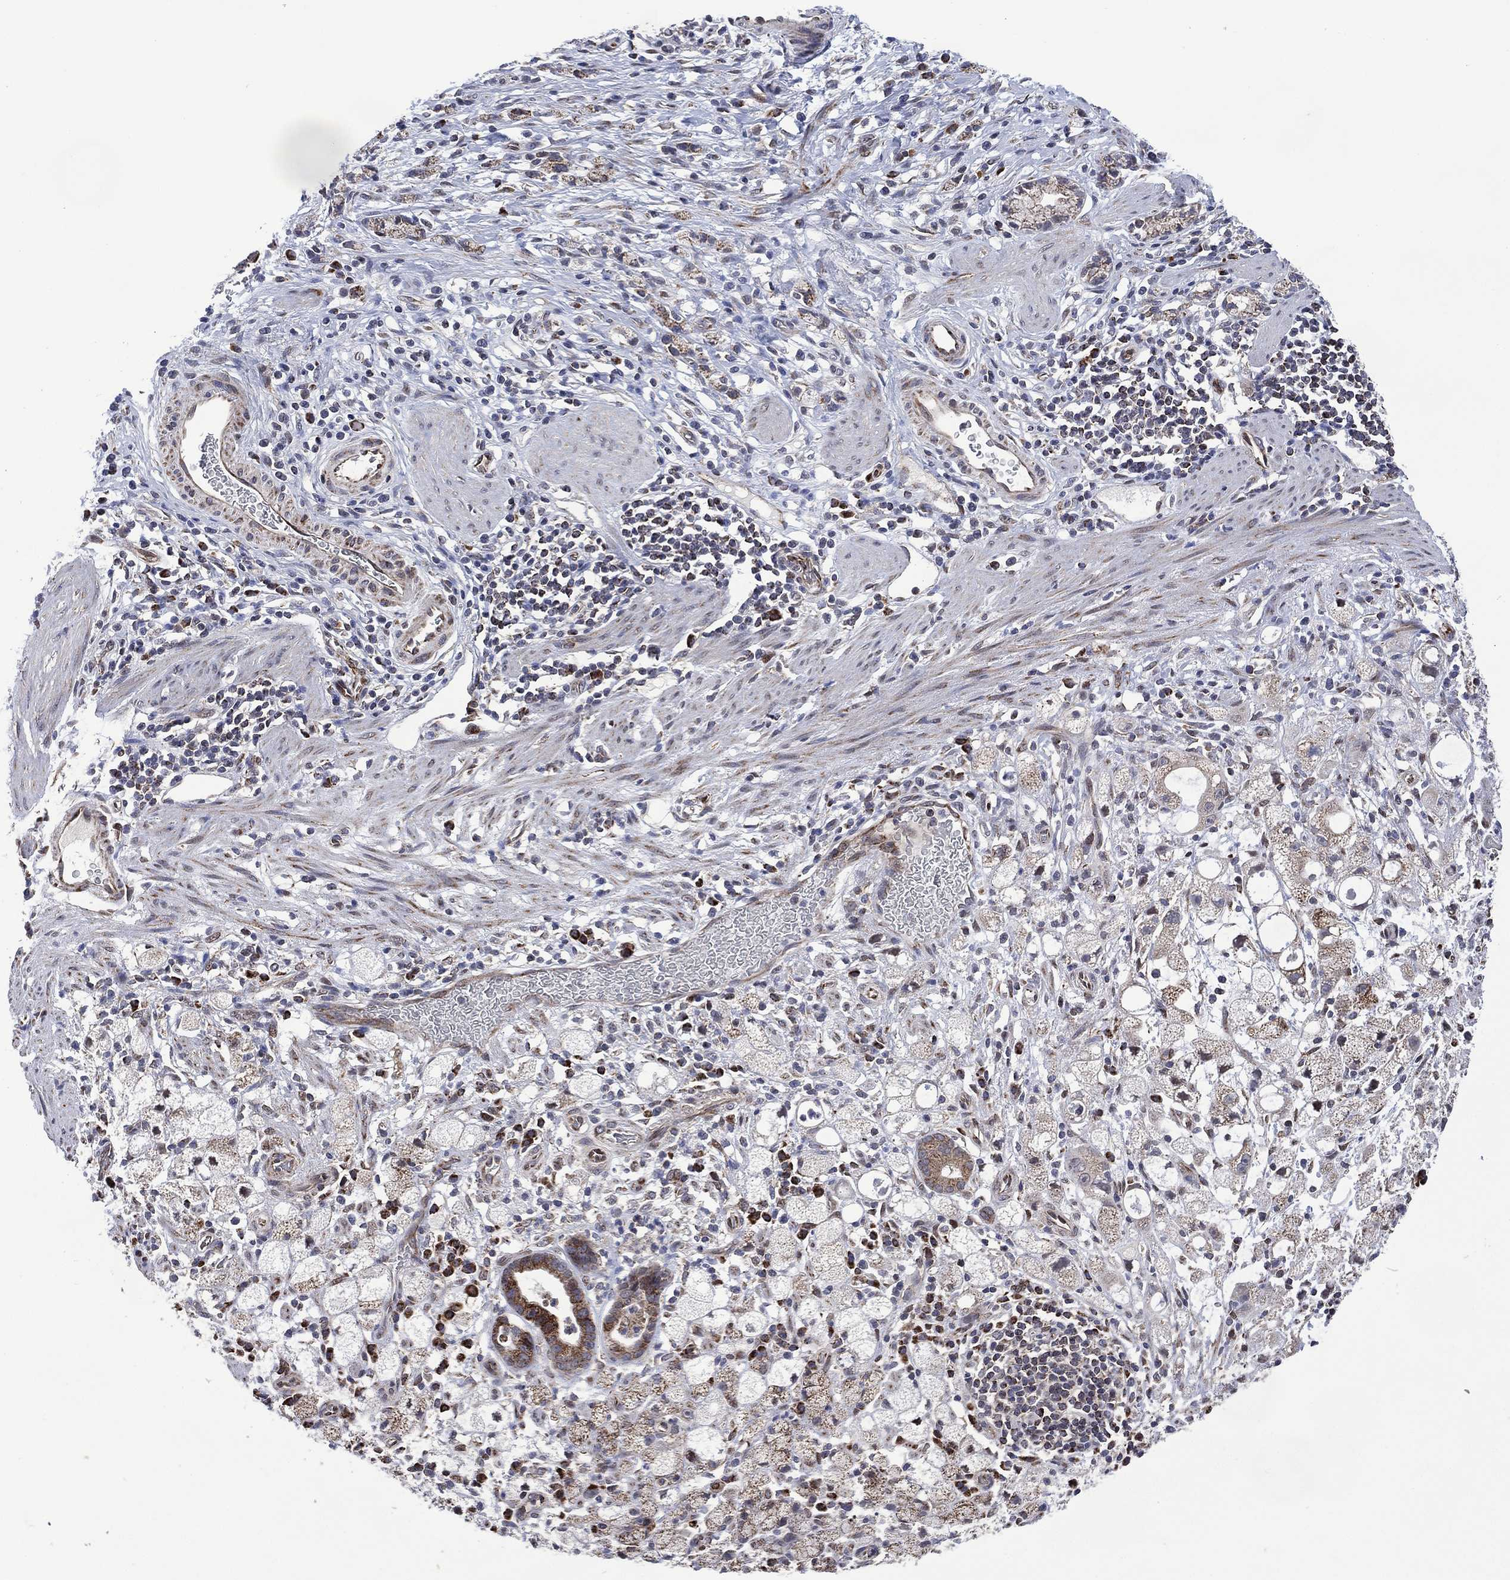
{"staining": {"intensity": "weak", "quantity": "25%-75%", "location": "cytoplasmic/membranous"}, "tissue": "stomach cancer", "cell_type": "Tumor cells", "image_type": "cancer", "snomed": [{"axis": "morphology", "description": "Adenocarcinoma, NOS"}, {"axis": "topography", "description": "Stomach"}], "caption": "A histopathology image of human stomach cancer (adenocarcinoma) stained for a protein exhibits weak cytoplasmic/membranous brown staining in tumor cells.", "gene": "HTD2", "patient": {"sex": "male", "age": 58}}